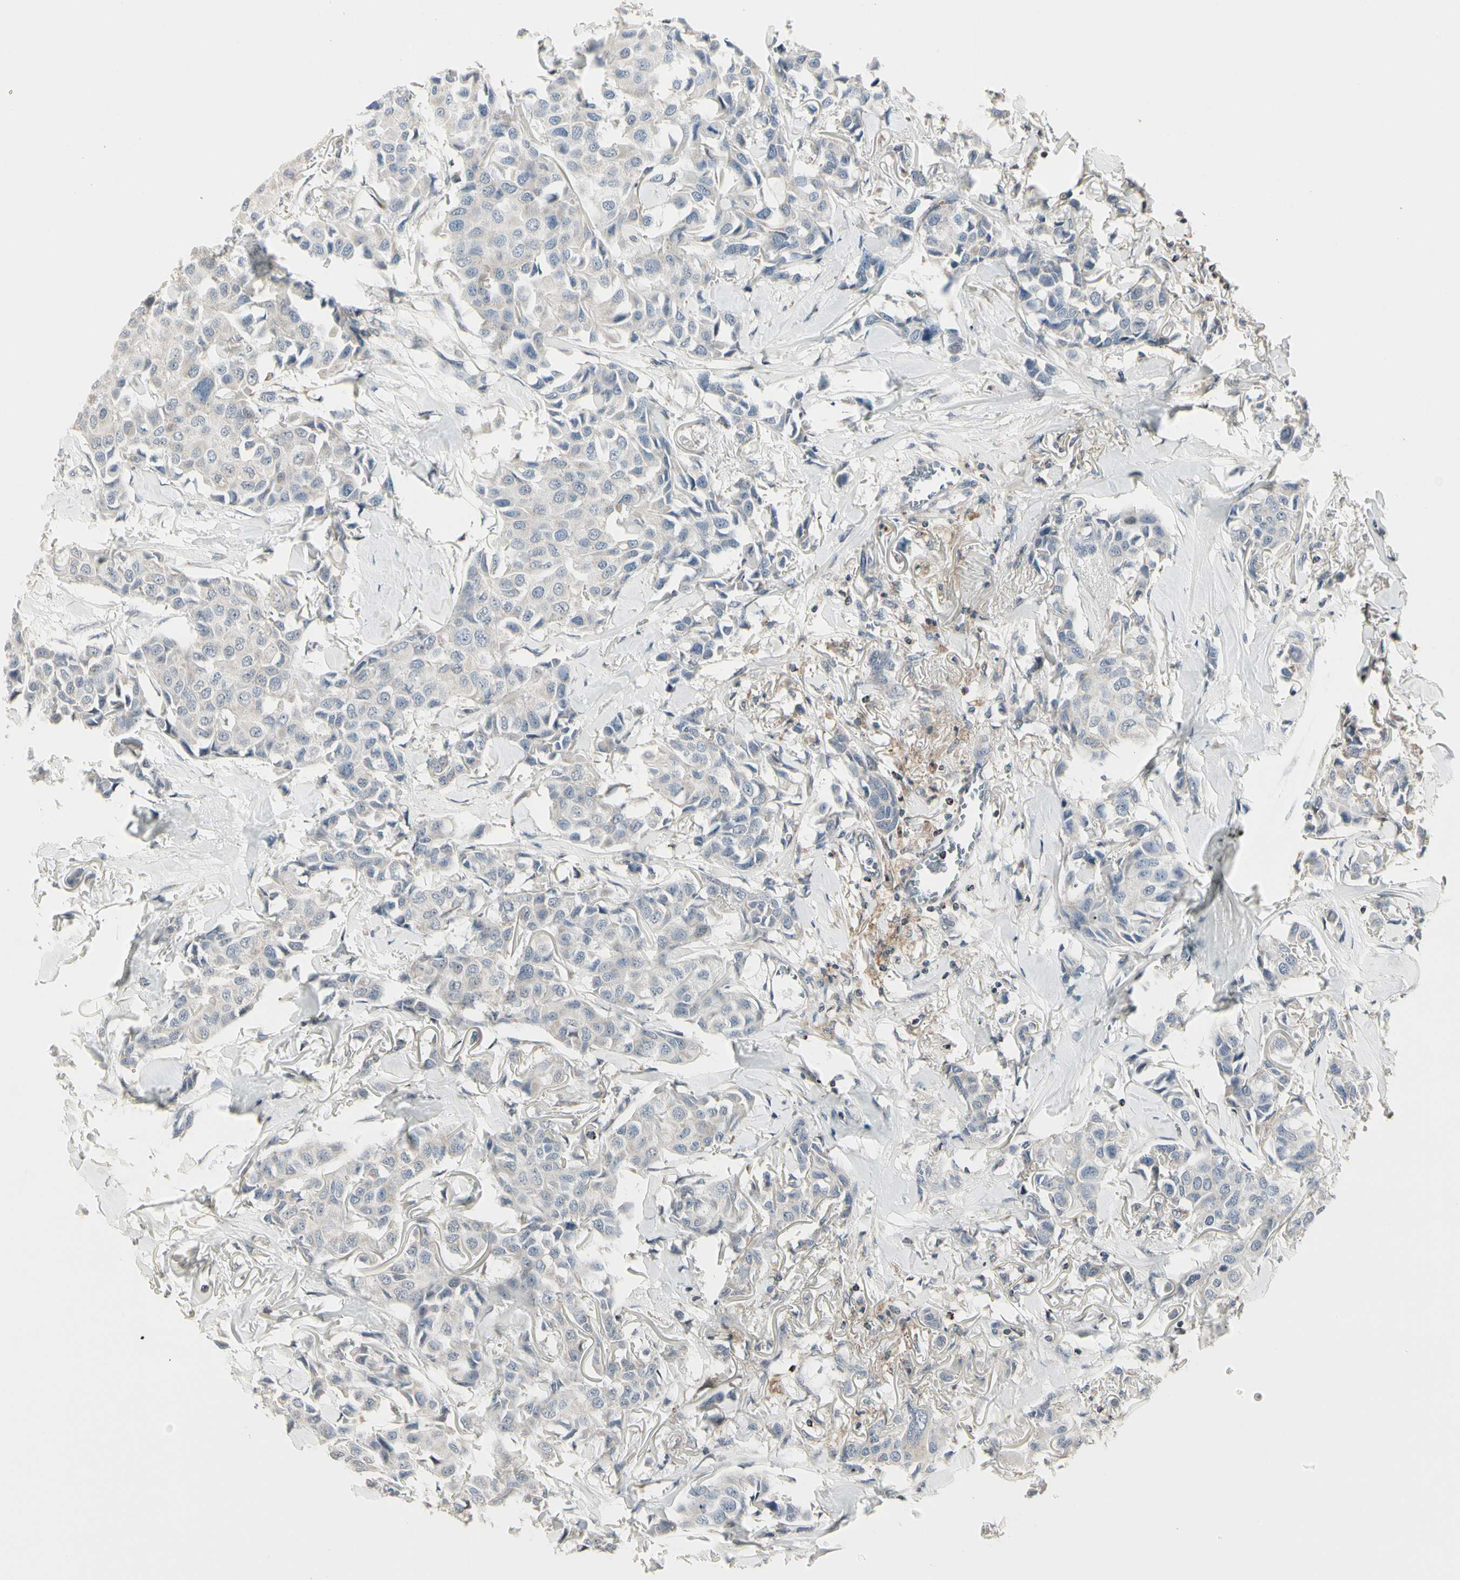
{"staining": {"intensity": "negative", "quantity": "none", "location": "none"}, "tissue": "breast cancer", "cell_type": "Tumor cells", "image_type": "cancer", "snomed": [{"axis": "morphology", "description": "Duct carcinoma"}, {"axis": "topography", "description": "Breast"}], "caption": "Protein analysis of breast infiltrating ductal carcinoma demonstrates no significant expression in tumor cells.", "gene": "TMEM176A", "patient": {"sex": "female", "age": 80}}